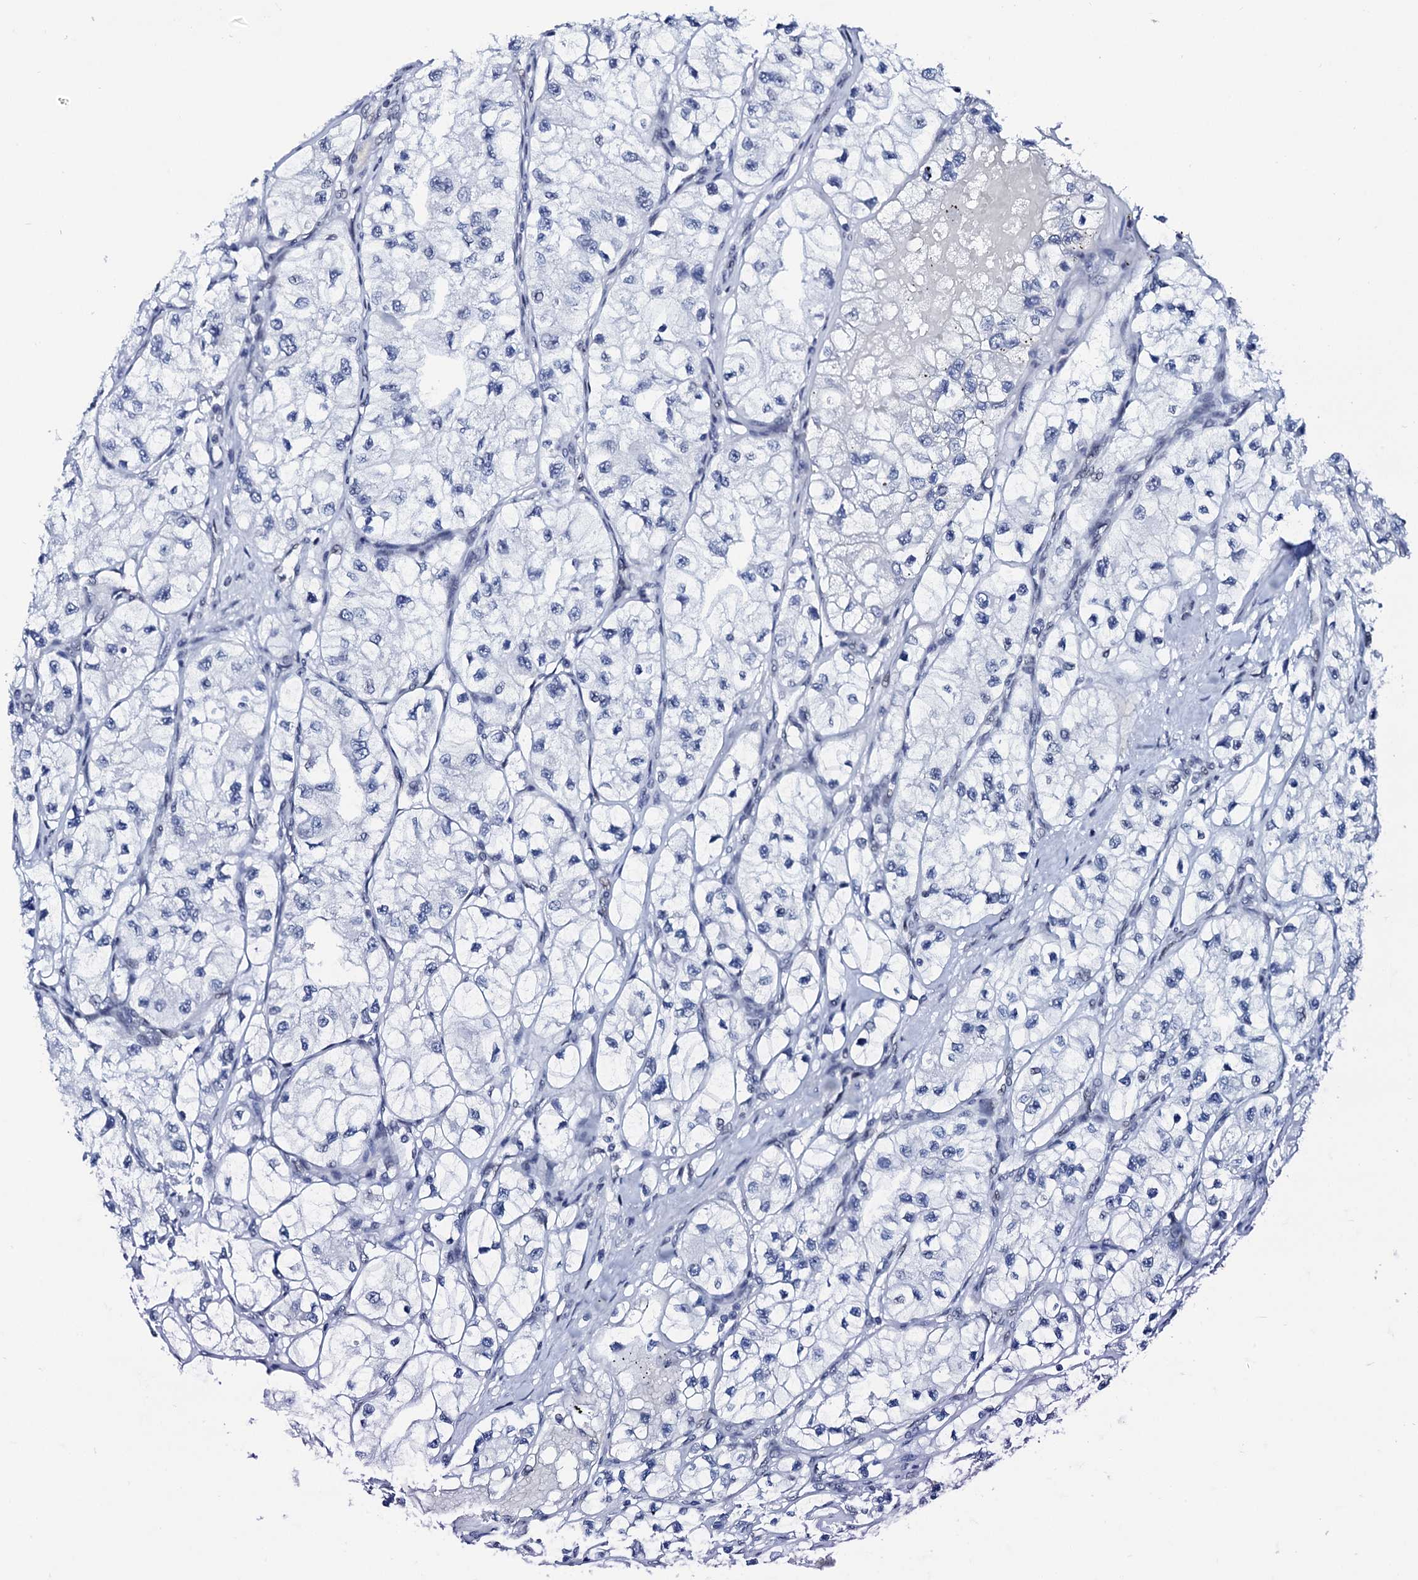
{"staining": {"intensity": "negative", "quantity": "none", "location": "none"}, "tissue": "renal cancer", "cell_type": "Tumor cells", "image_type": "cancer", "snomed": [{"axis": "morphology", "description": "Adenocarcinoma, NOS"}, {"axis": "topography", "description": "Kidney"}], "caption": "Immunohistochemistry (IHC) of renal cancer (adenocarcinoma) demonstrates no expression in tumor cells. (DAB (3,3'-diaminobenzidine) IHC visualized using brightfield microscopy, high magnification).", "gene": "SPATA19", "patient": {"sex": "female", "age": 57}}